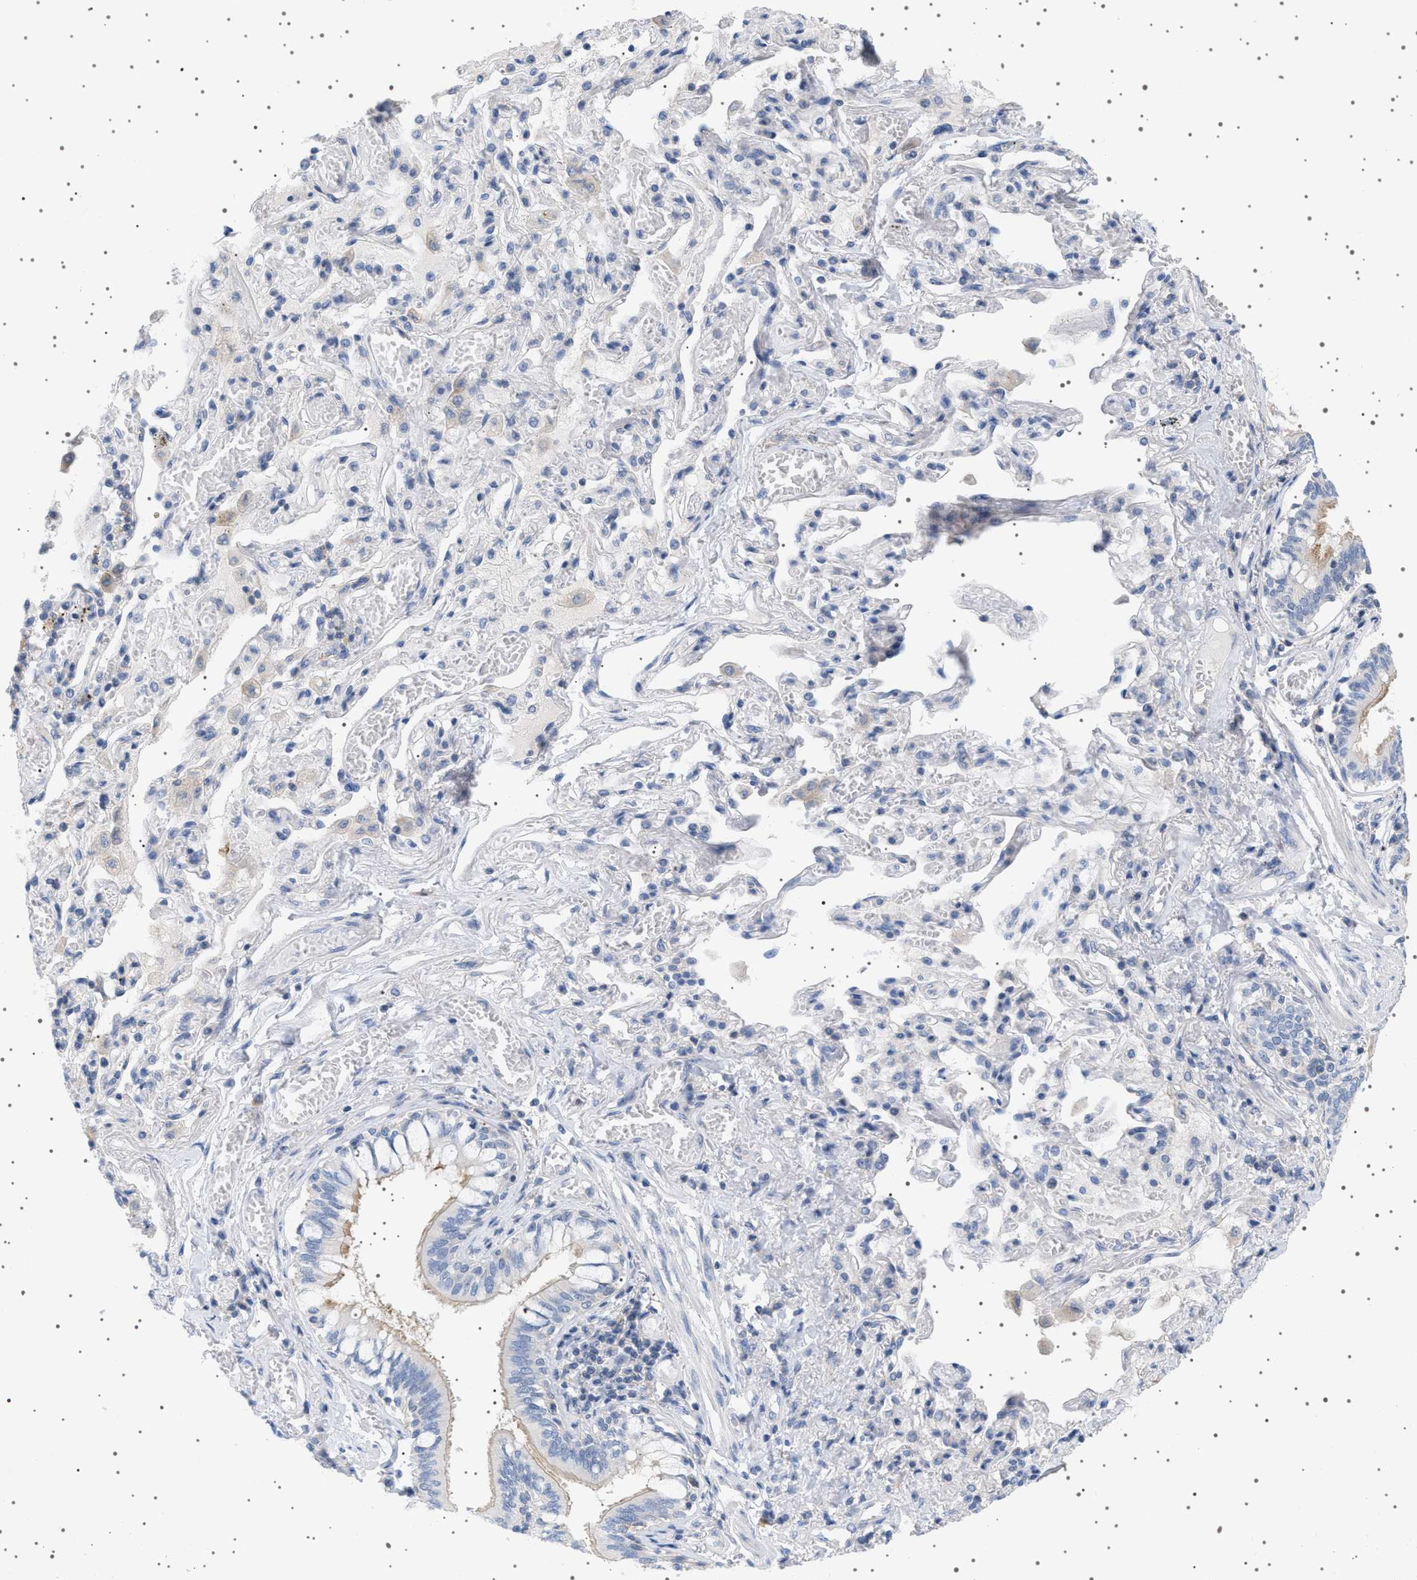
{"staining": {"intensity": "moderate", "quantity": "25%-75%", "location": "cytoplasmic/membranous"}, "tissue": "bronchus", "cell_type": "Respiratory epithelial cells", "image_type": "normal", "snomed": [{"axis": "morphology", "description": "Normal tissue, NOS"}, {"axis": "morphology", "description": "Inflammation, NOS"}, {"axis": "topography", "description": "Cartilage tissue"}, {"axis": "topography", "description": "Lung"}], "caption": "Immunohistochemical staining of unremarkable human bronchus shows medium levels of moderate cytoplasmic/membranous expression in approximately 25%-75% of respiratory epithelial cells. The protein of interest is stained brown, and the nuclei are stained in blue (DAB (3,3'-diaminobenzidine) IHC with brightfield microscopy, high magnification).", "gene": "ADCY10", "patient": {"sex": "male", "age": 71}}